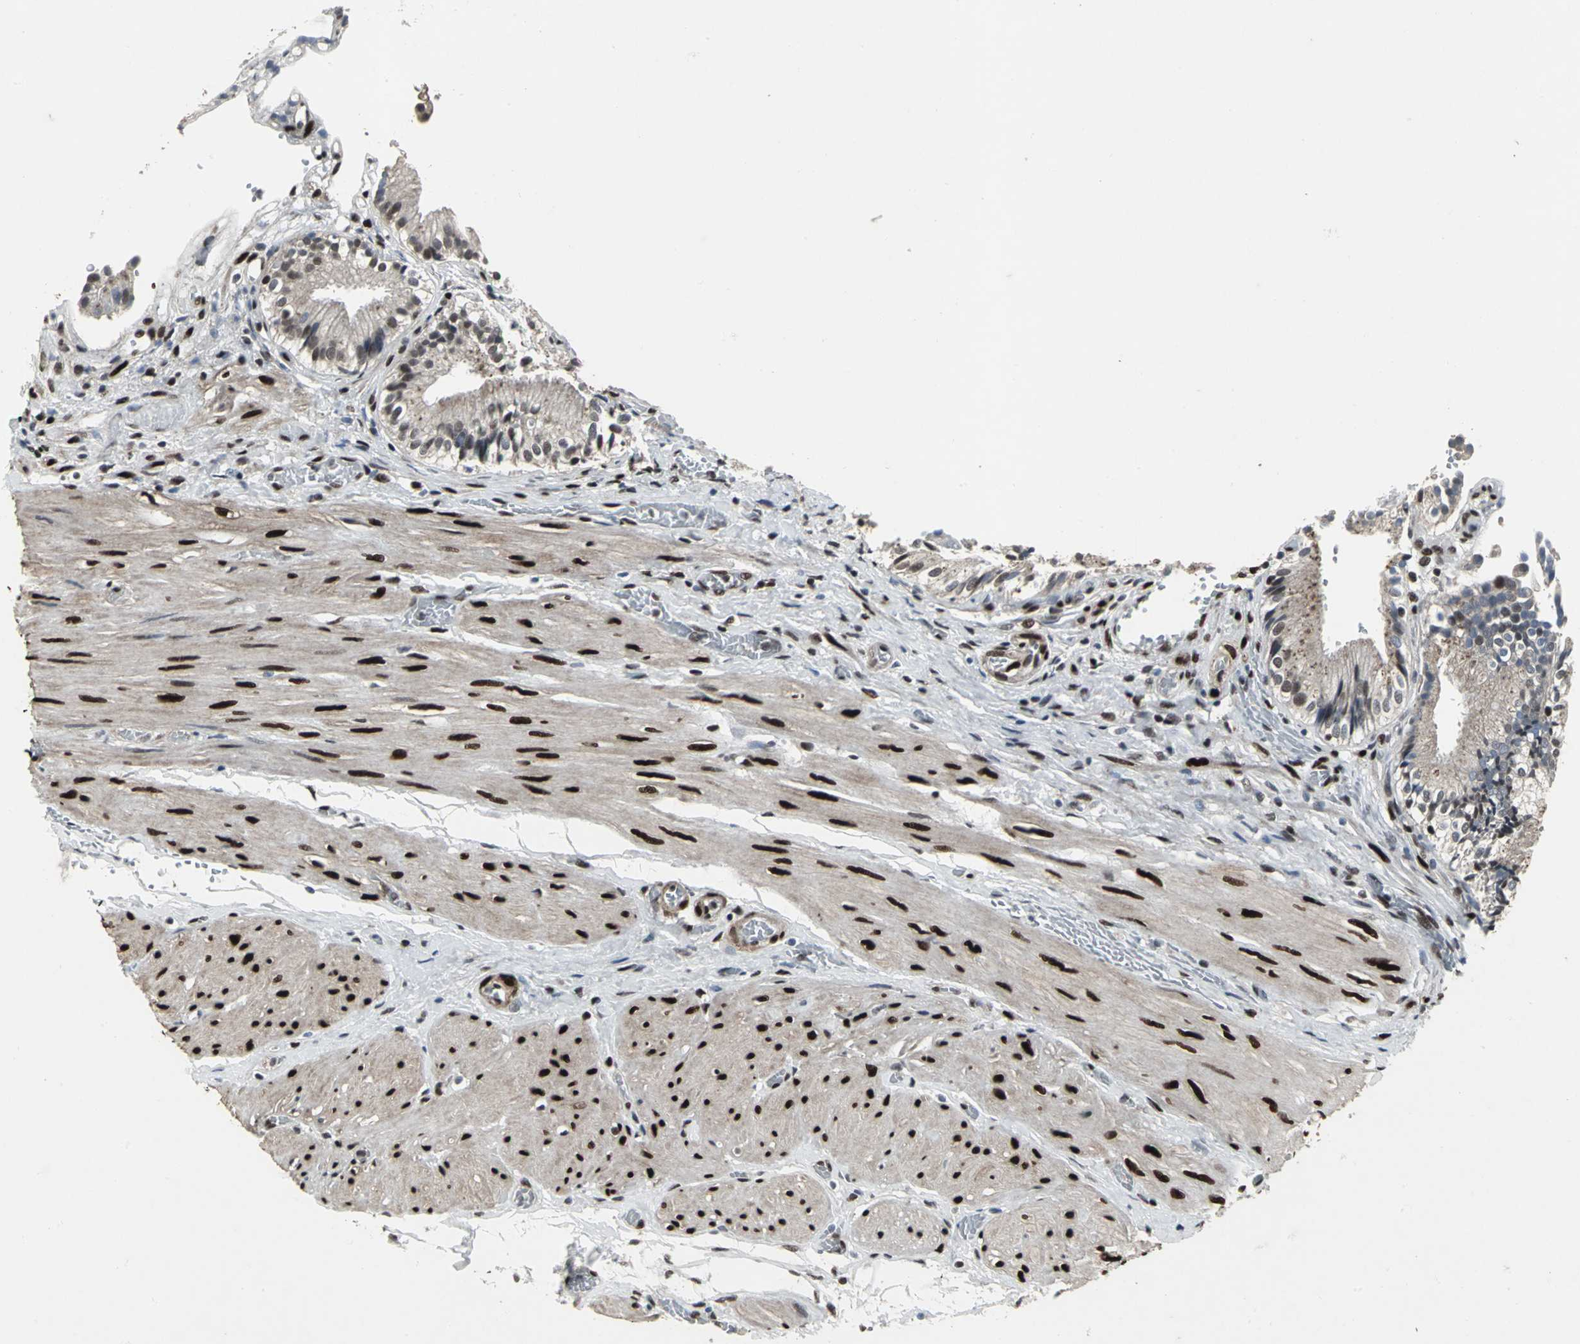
{"staining": {"intensity": "moderate", "quantity": ">75%", "location": "nuclear"}, "tissue": "gallbladder", "cell_type": "Glandular cells", "image_type": "normal", "snomed": [{"axis": "morphology", "description": "Normal tissue, NOS"}, {"axis": "topography", "description": "Gallbladder"}], "caption": "Immunohistochemical staining of normal human gallbladder exhibits moderate nuclear protein expression in approximately >75% of glandular cells.", "gene": "SRF", "patient": {"sex": "male", "age": 65}}